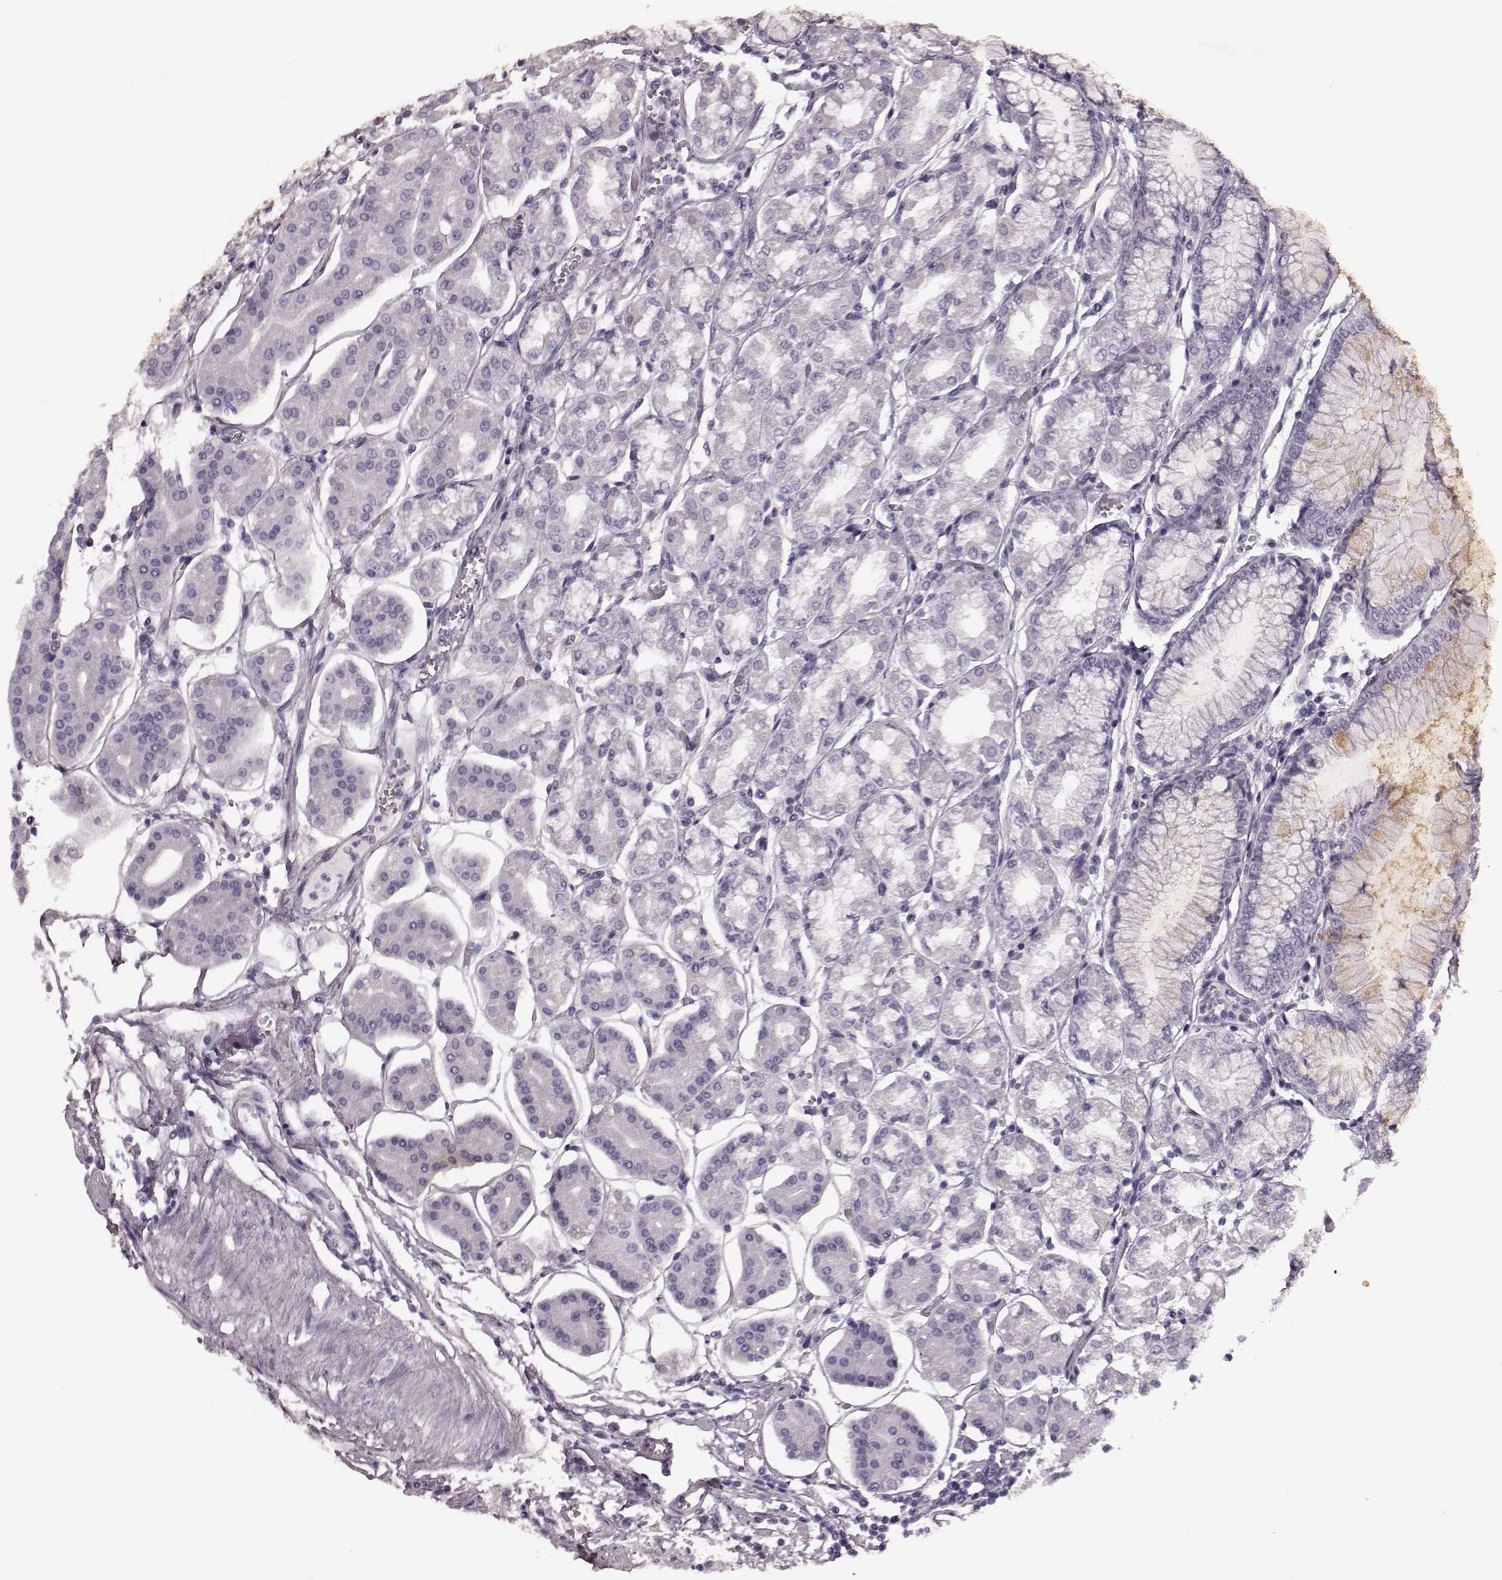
{"staining": {"intensity": "negative", "quantity": "none", "location": "none"}, "tissue": "stomach", "cell_type": "Glandular cells", "image_type": "normal", "snomed": [{"axis": "morphology", "description": "Normal tissue, NOS"}, {"axis": "topography", "description": "Skeletal muscle"}, {"axis": "topography", "description": "Stomach"}], "caption": "This is an immunohistochemistry (IHC) photomicrograph of benign stomach. There is no positivity in glandular cells.", "gene": "TRPM1", "patient": {"sex": "female", "age": 57}}